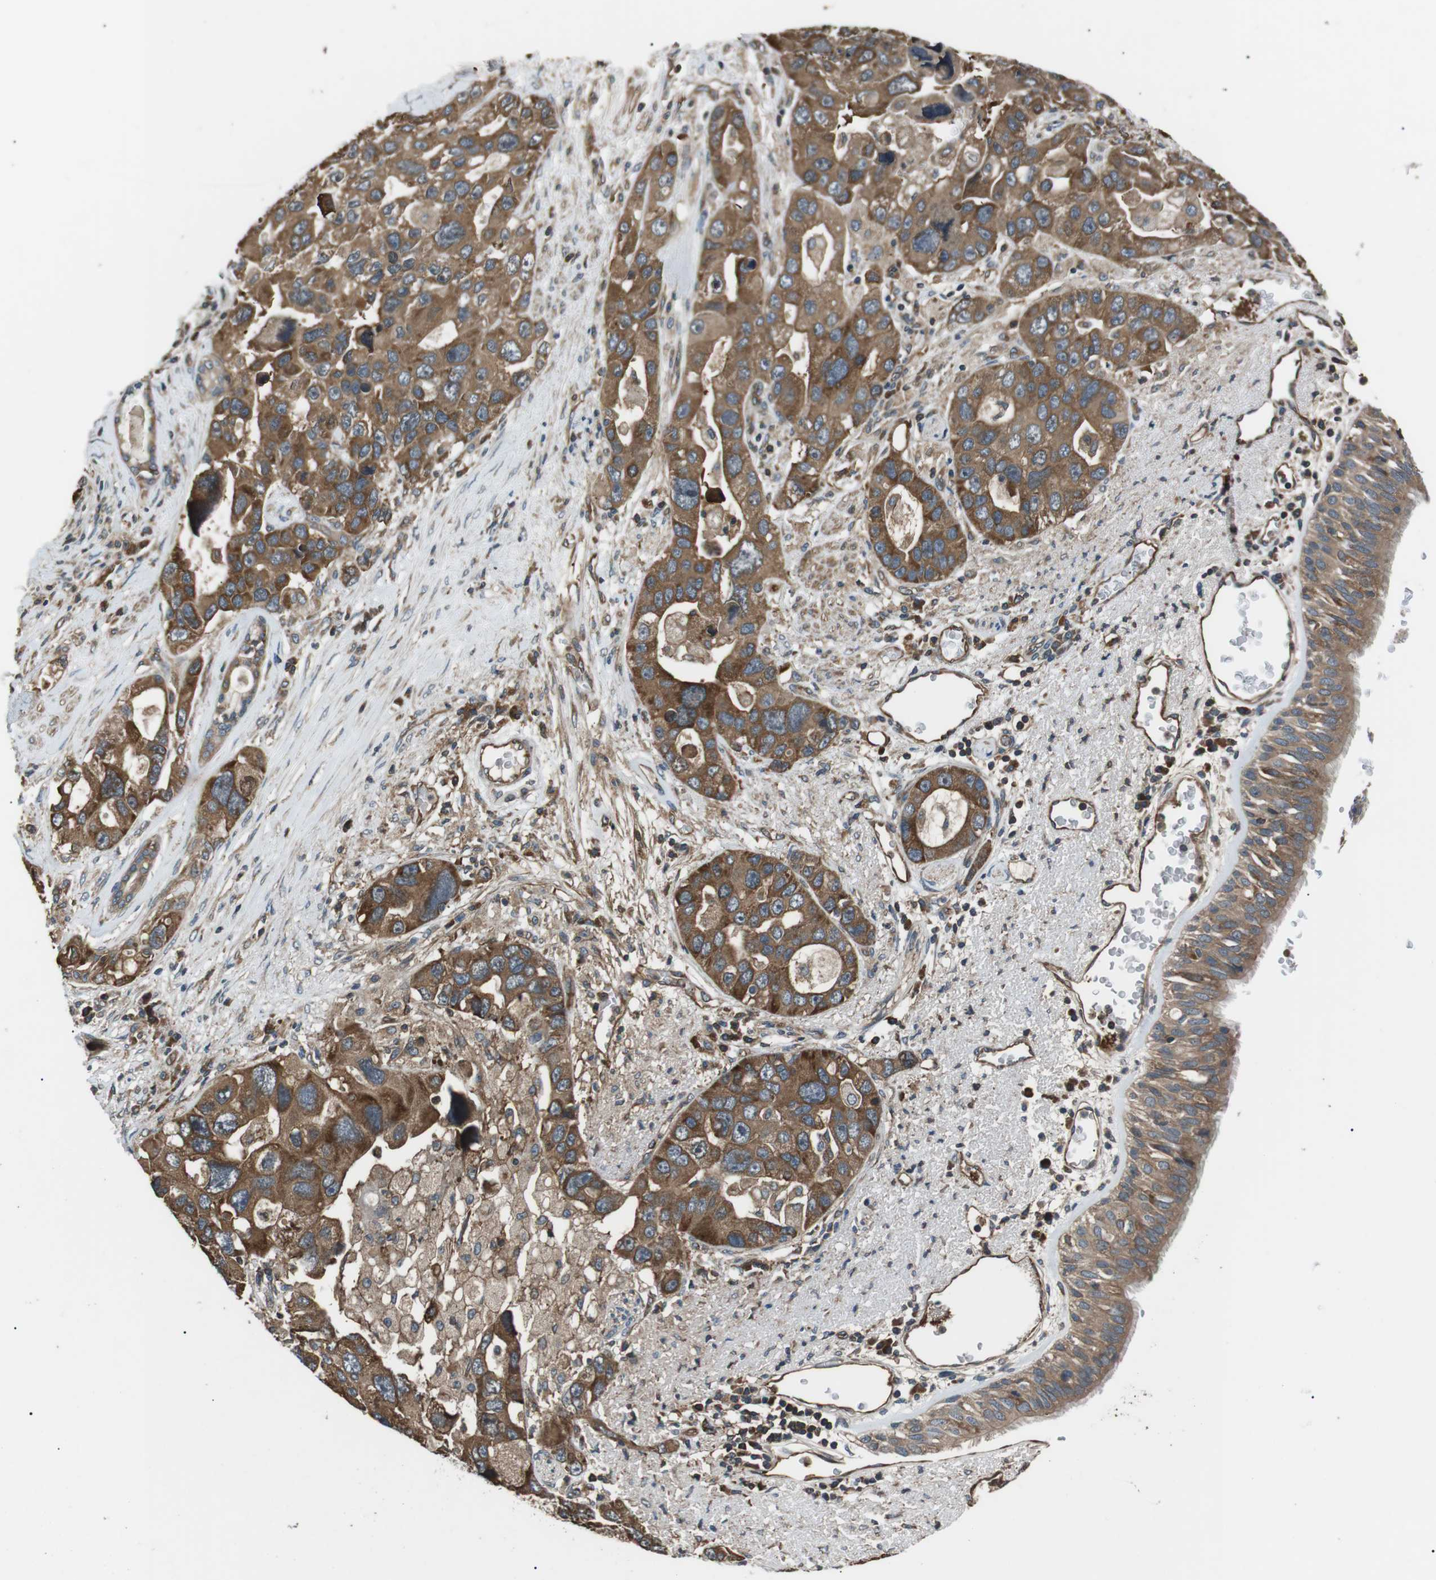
{"staining": {"intensity": "moderate", "quantity": ">75%", "location": "cytoplasmic/membranous"}, "tissue": "bronchus", "cell_type": "Respiratory epithelial cells", "image_type": "normal", "snomed": [{"axis": "morphology", "description": "Normal tissue, NOS"}, {"axis": "morphology", "description": "Adenocarcinoma, NOS"}, {"axis": "morphology", "description": "Adenocarcinoma, metastatic, NOS"}, {"axis": "topography", "description": "Lymph node"}, {"axis": "topography", "description": "Bronchus"}, {"axis": "topography", "description": "Lung"}], "caption": "Immunohistochemistry photomicrograph of benign human bronchus stained for a protein (brown), which exhibits medium levels of moderate cytoplasmic/membranous positivity in approximately >75% of respiratory epithelial cells.", "gene": "GPR161", "patient": {"sex": "female", "age": 54}}